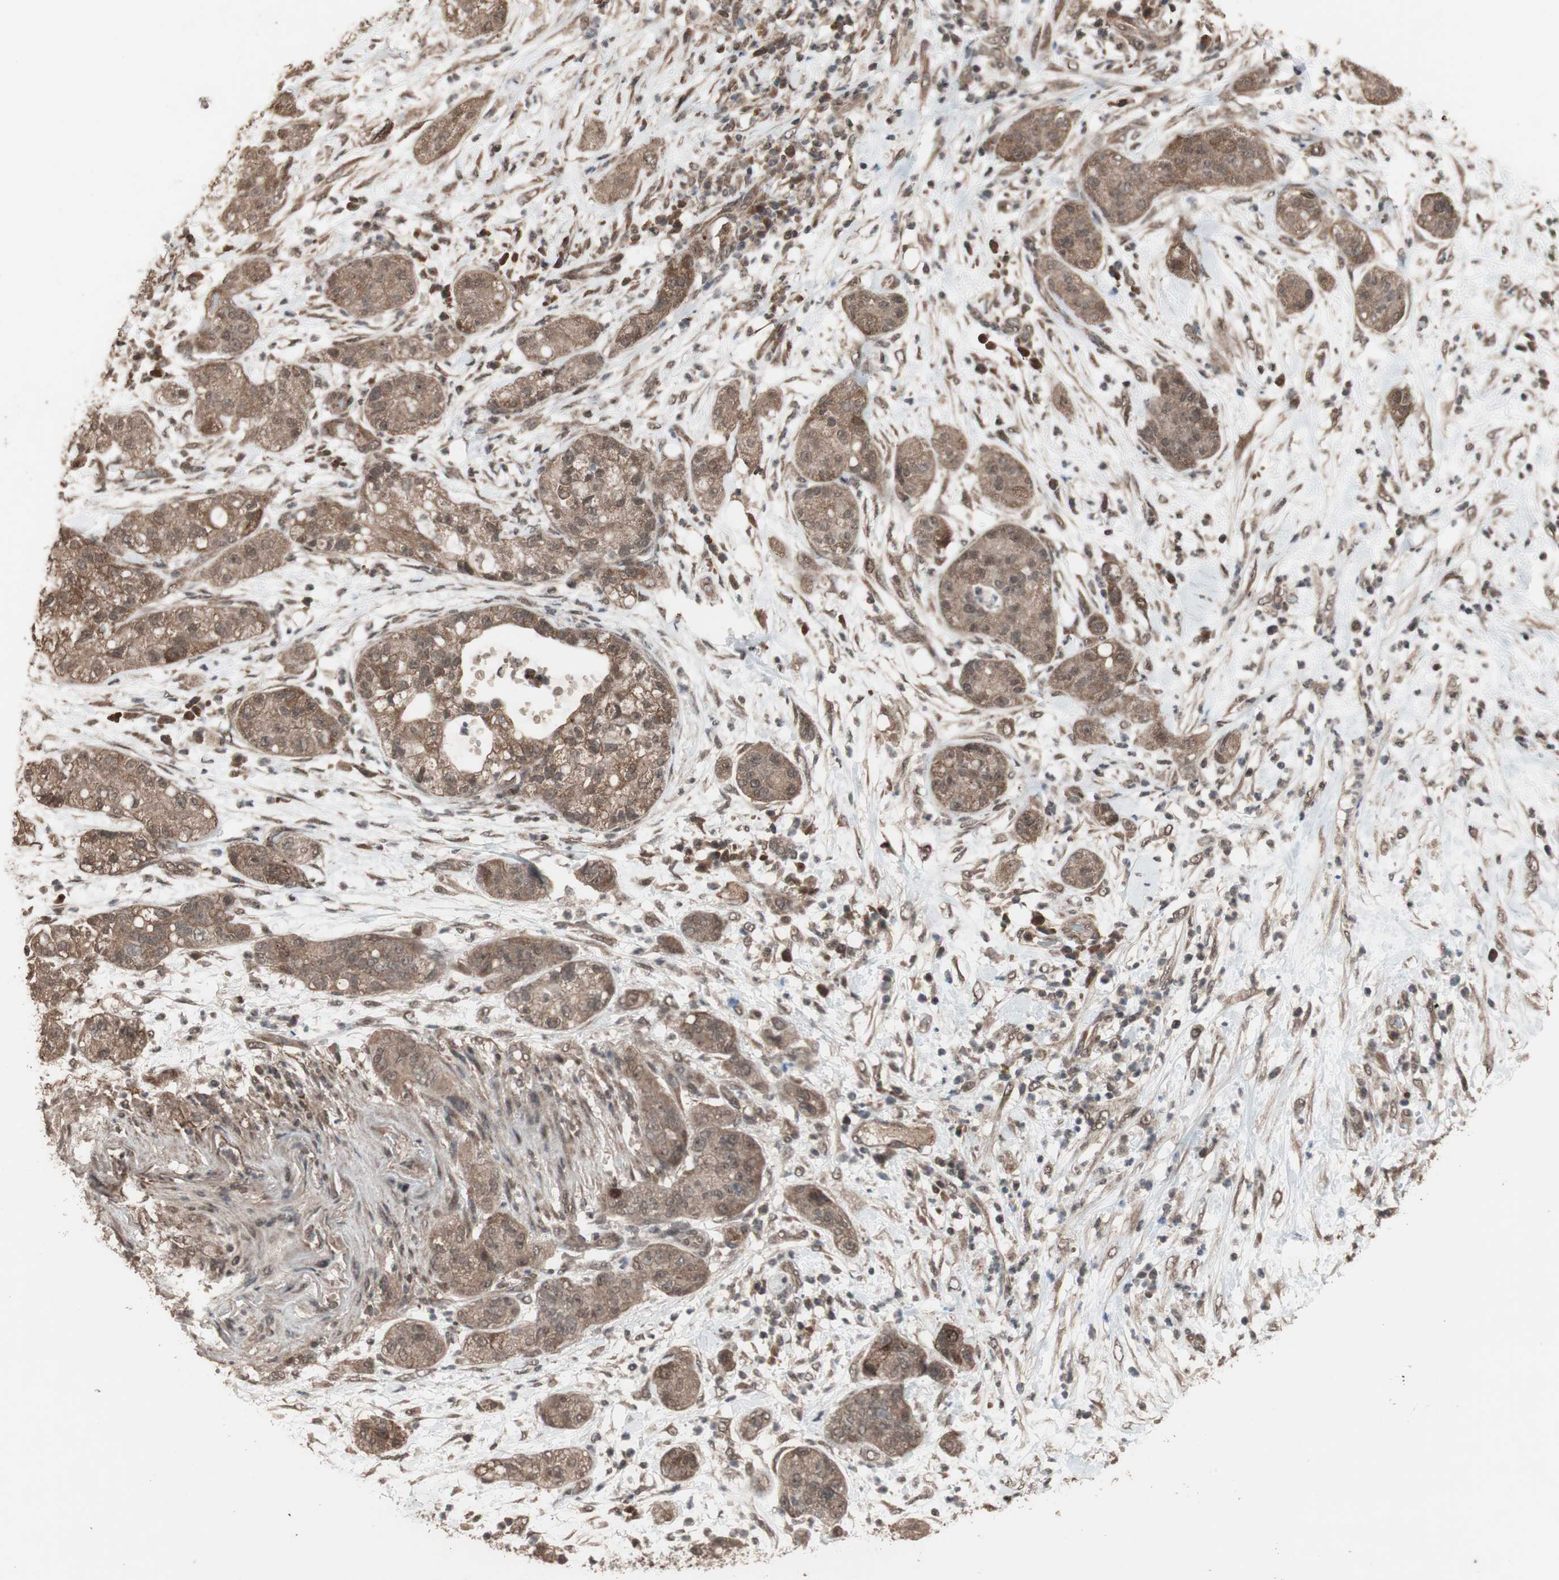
{"staining": {"intensity": "moderate", "quantity": ">75%", "location": "cytoplasmic/membranous"}, "tissue": "pancreatic cancer", "cell_type": "Tumor cells", "image_type": "cancer", "snomed": [{"axis": "morphology", "description": "Adenocarcinoma, NOS"}, {"axis": "topography", "description": "Pancreas"}], "caption": "A photomicrograph showing moderate cytoplasmic/membranous staining in approximately >75% of tumor cells in pancreatic adenocarcinoma, as visualized by brown immunohistochemical staining.", "gene": "KANSL1", "patient": {"sex": "female", "age": 78}}